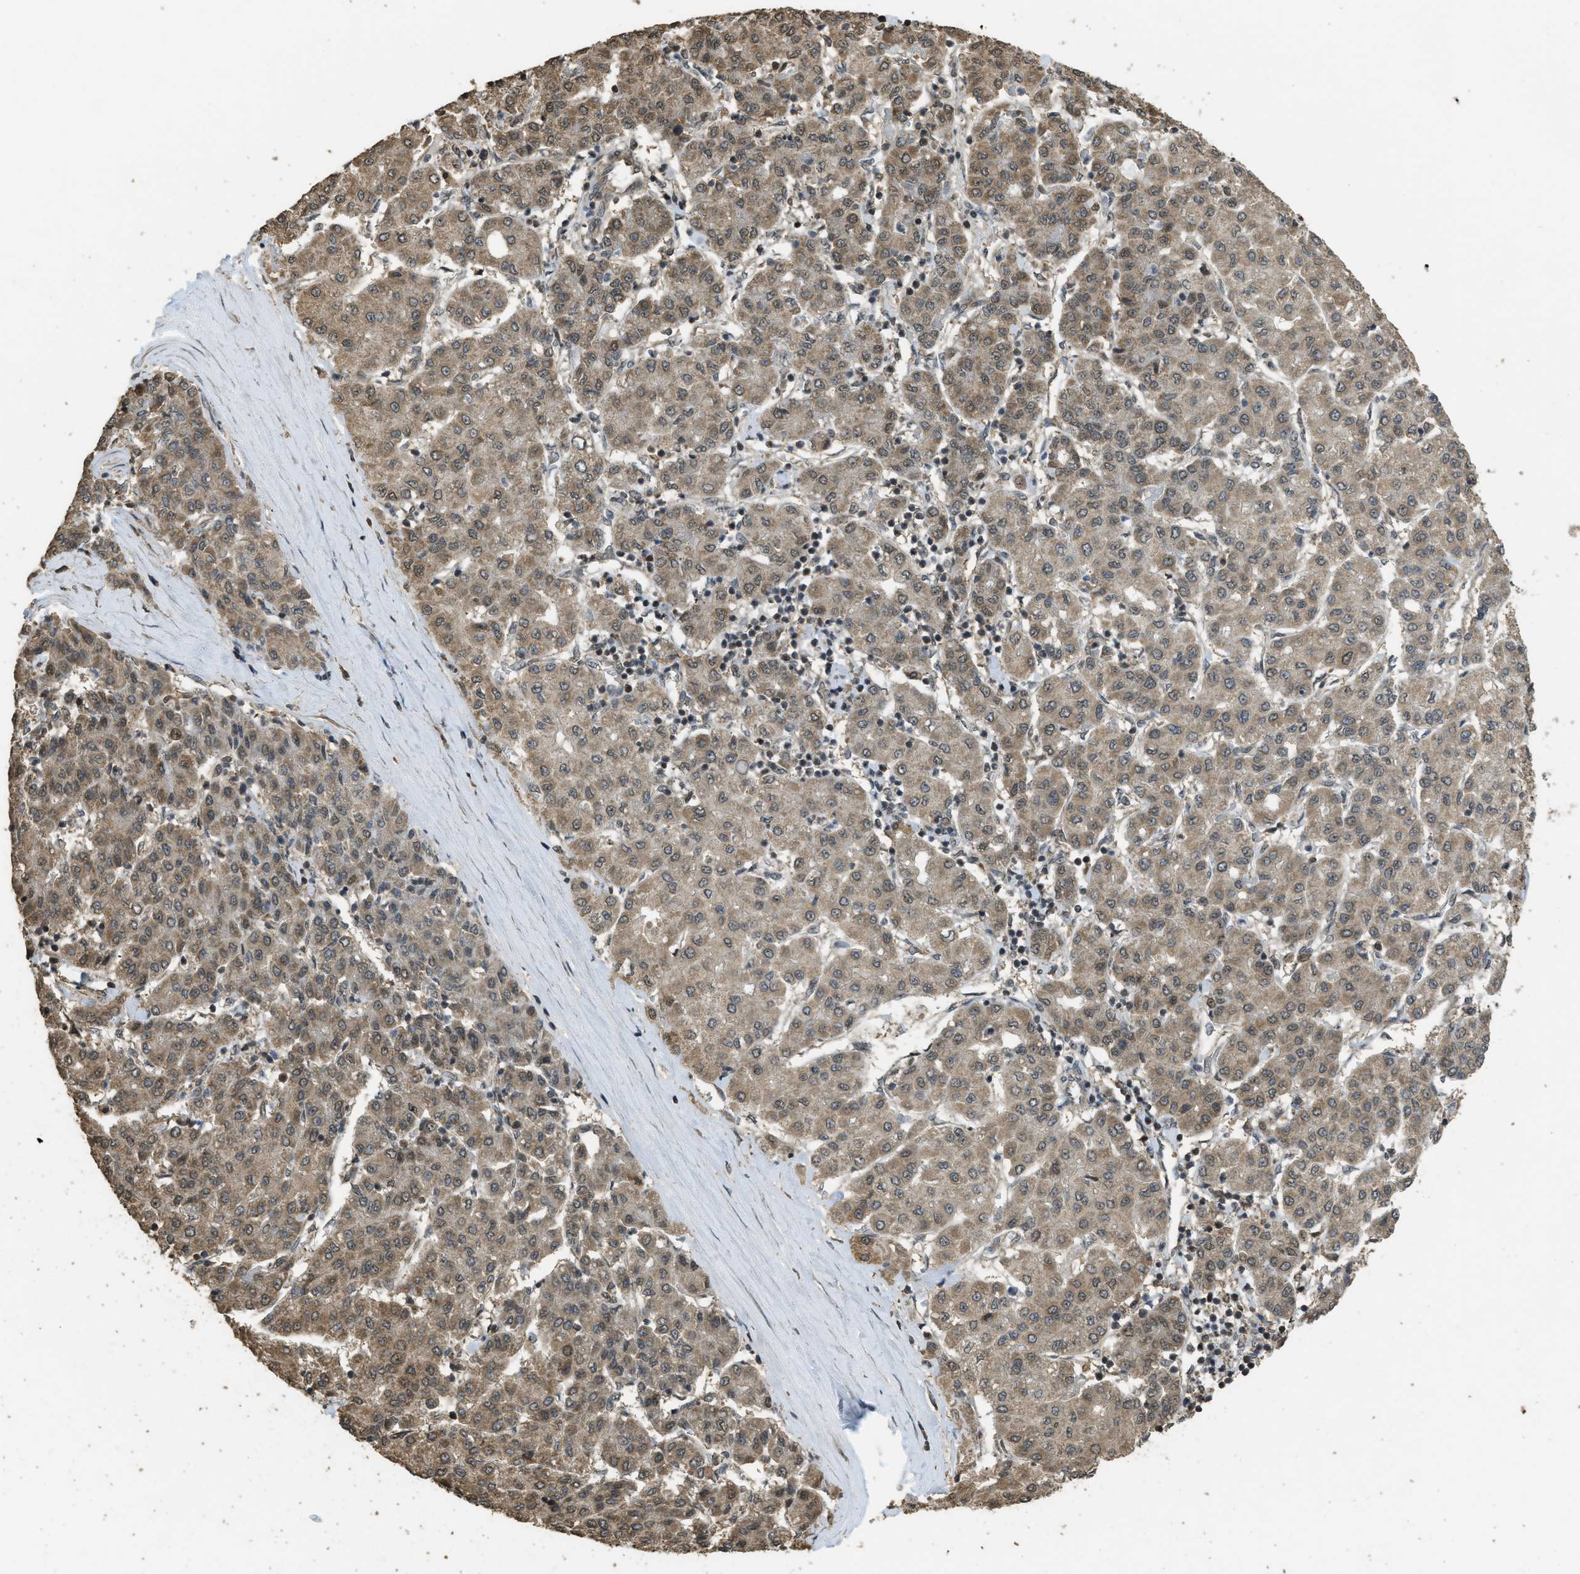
{"staining": {"intensity": "moderate", "quantity": ">75%", "location": "cytoplasmic/membranous,nuclear"}, "tissue": "liver cancer", "cell_type": "Tumor cells", "image_type": "cancer", "snomed": [{"axis": "morphology", "description": "Carcinoma, Hepatocellular, NOS"}, {"axis": "topography", "description": "Liver"}], "caption": "Protein expression analysis of human hepatocellular carcinoma (liver) reveals moderate cytoplasmic/membranous and nuclear expression in approximately >75% of tumor cells.", "gene": "CTPS1", "patient": {"sex": "male", "age": 65}}